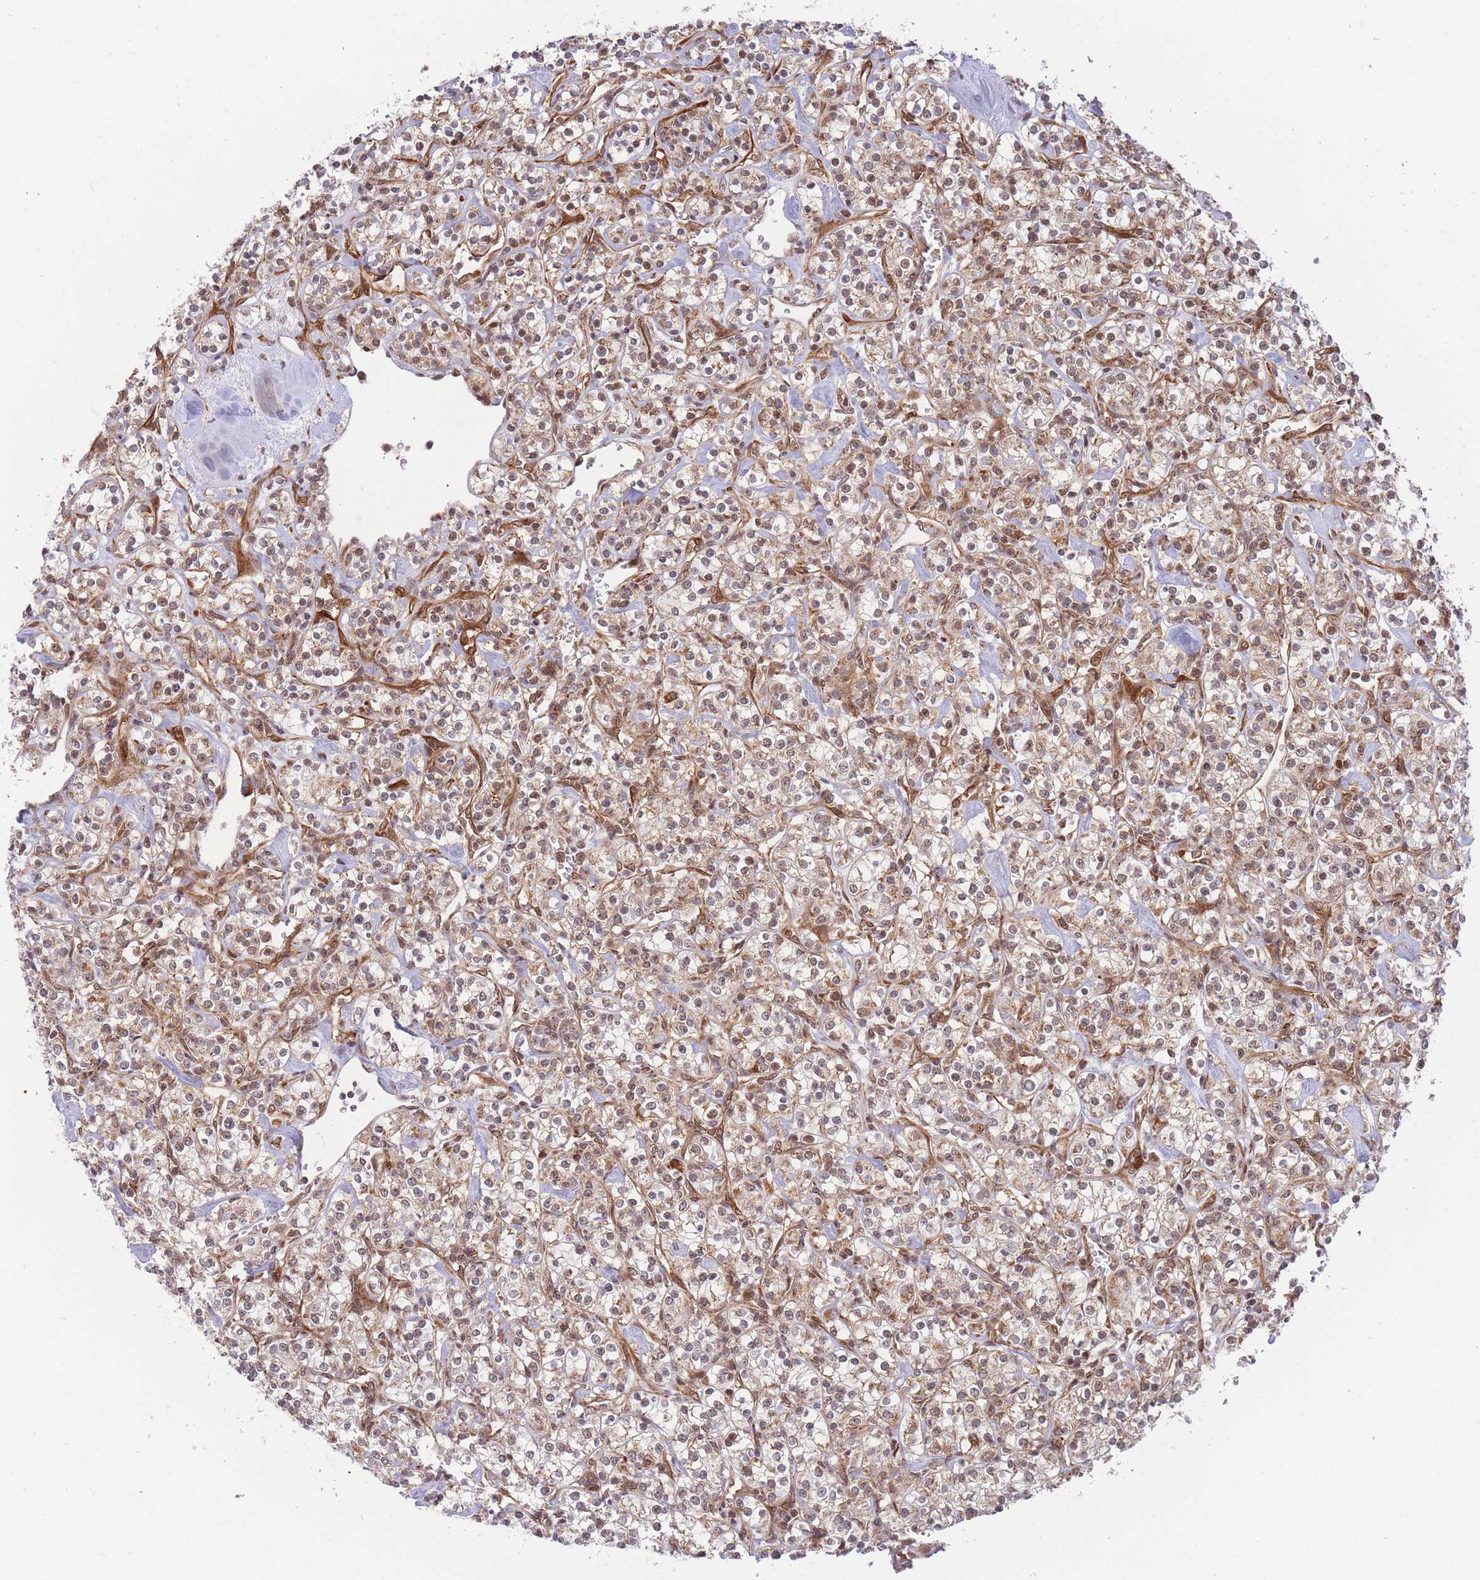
{"staining": {"intensity": "weak", "quantity": ">75%", "location": "cytoplasmic/membranous,nuclear"}, "tissue": "renal cancer", "cell_type": "Tumor cells", "image_type": "cancer", "snomed": [{"axis": "morphology", "description": "Adenocarcinoma, NOS"}, {"axis": "topography", "description": "Kidney"}], "caption": "Immunohistochemical staining of human adenocarcinoma (renal) demonstrates weak cytoplasmic/membranous and nuclear protein expression in approximately >75% of tumor cells.", "gene": "BOD1L1", "patient": {"sex": "male", "age": 77}}